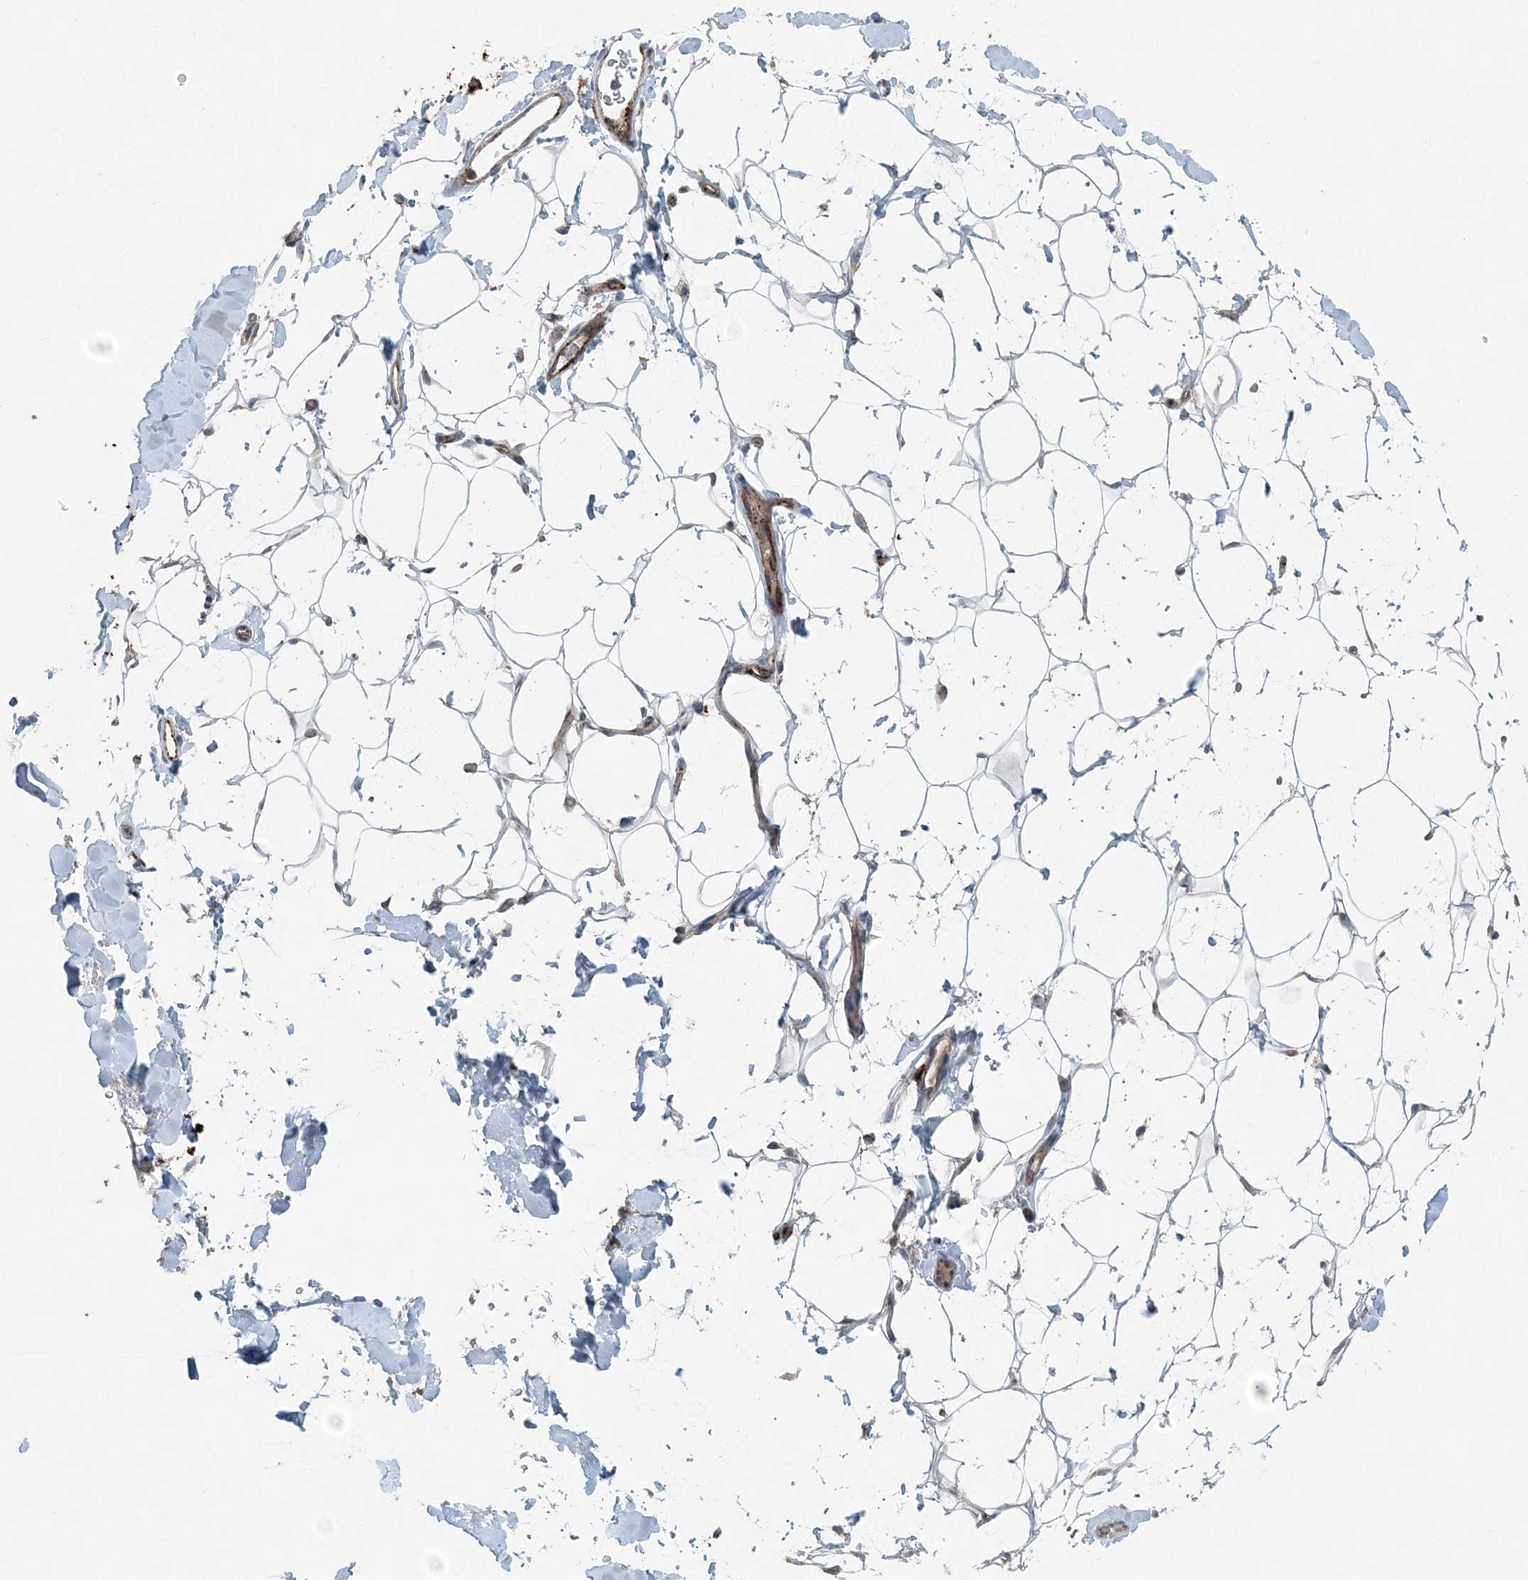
{"staining": {"intensity": "moderate", "quantity": "25%-75%", "location": "cytoplasmic/membranous"}, "tissue": "adipose tissue", "cell_type": "Adipocytes", "image_type": "normal", "snomed": [{"axis": "morphology", "description": "Normal tissue, NOS"}, {"axis": "topography", "description": "Breast"}], "caption": "Protein expression by immunohistochemistry displays moderate cytoplasmic/membranous staining in about 25%-75% of adipocytes in normal adipose tissue.", "gene": "KY", "patient": {"sex": "female", "age": 26}}